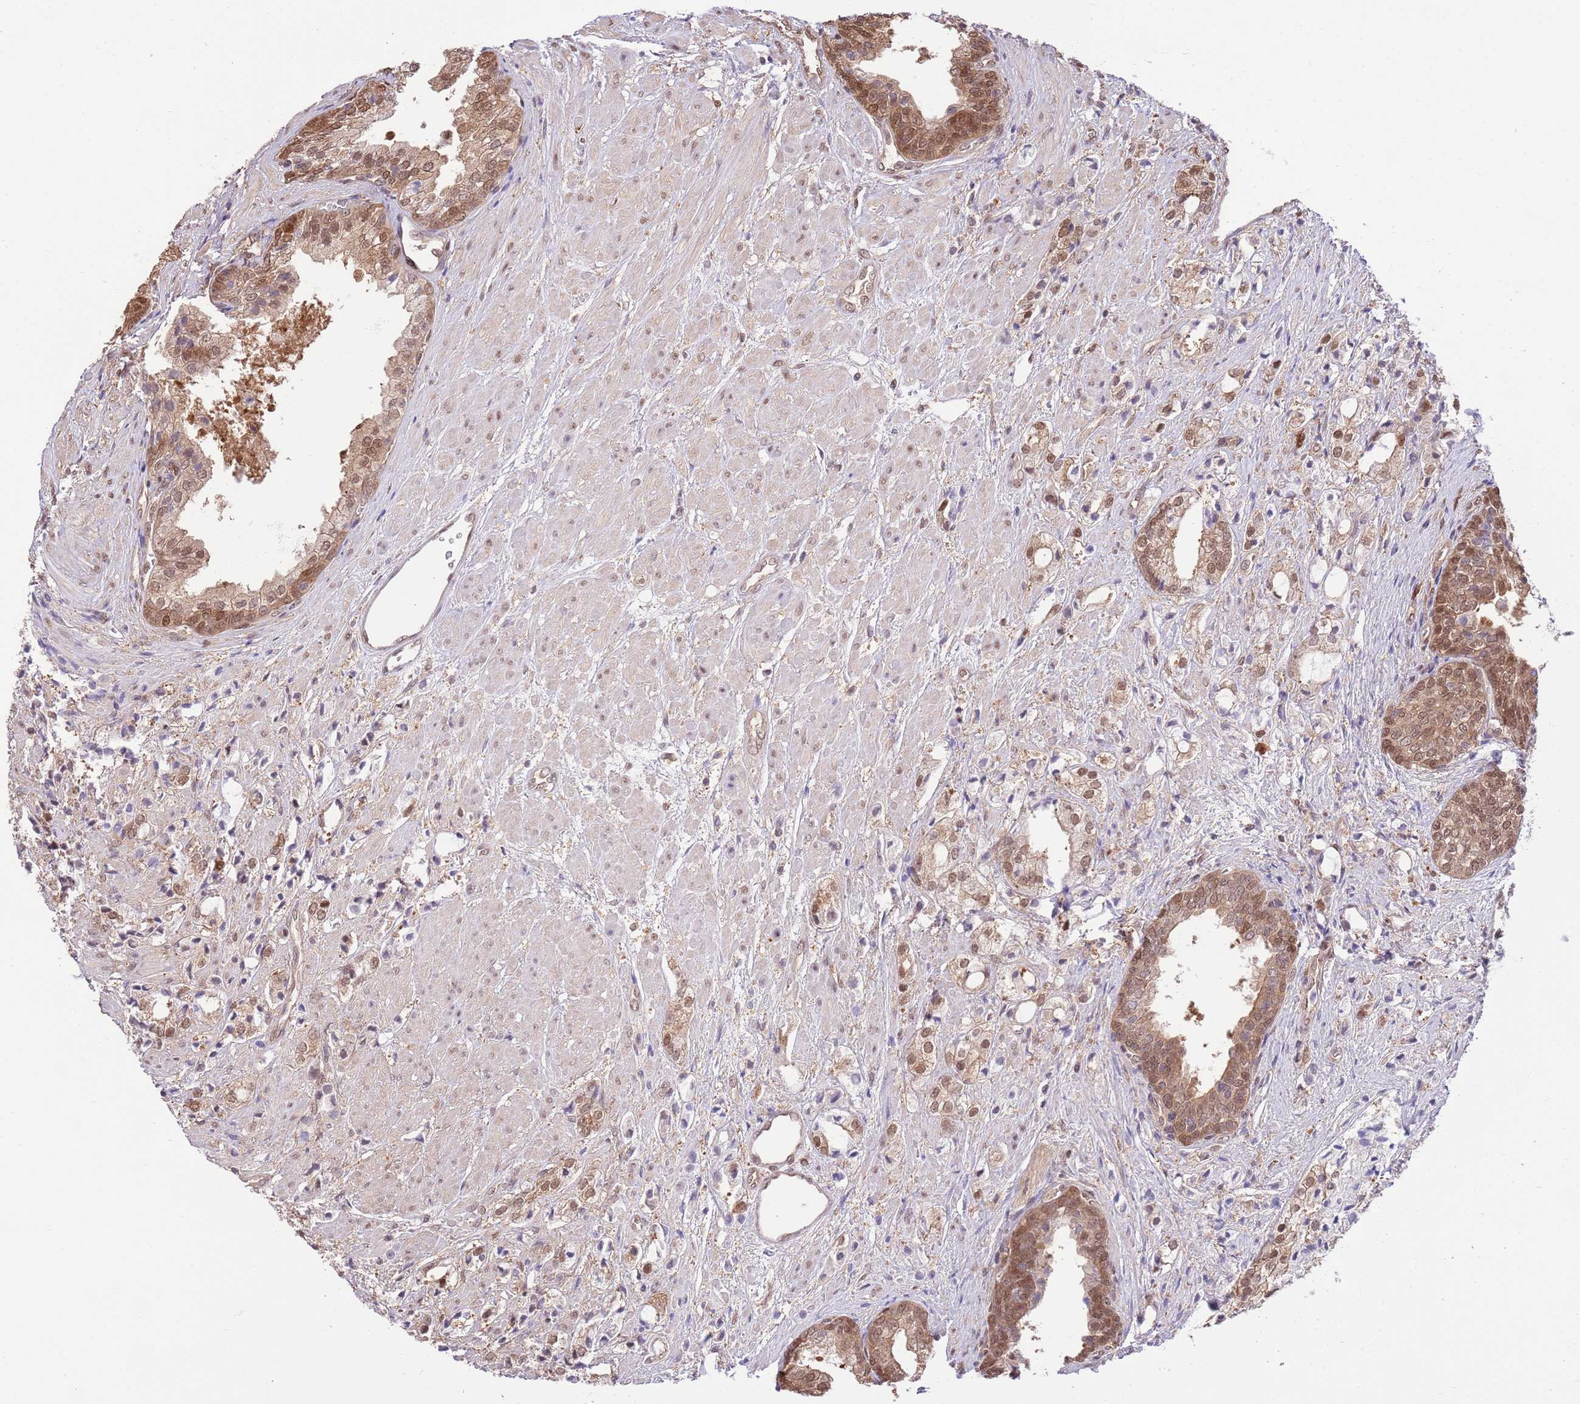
{"staining": {"intensity": "moderate", "quantity": ">75%", "location": "nuclear"}, "tissue": "prostate cancer", "cell_type": "Tumor cells", "image_type": "cancer", "snomed": [{"axis": "morphology", "description": "Adenocarcinoma, High grade"}, {"axis": "topography", "description": "Prostate"}], "caption": "The photomicrograph displays a brown stain indicating the presence of a protein in the nuclear of tumor cells in prostate cancer (high-grade adenocarcinoma). (IHC, brightfield microscopy, high magnification).", "gene": "NSFL1C", "patient": {"sex": "male", "age": 50}}